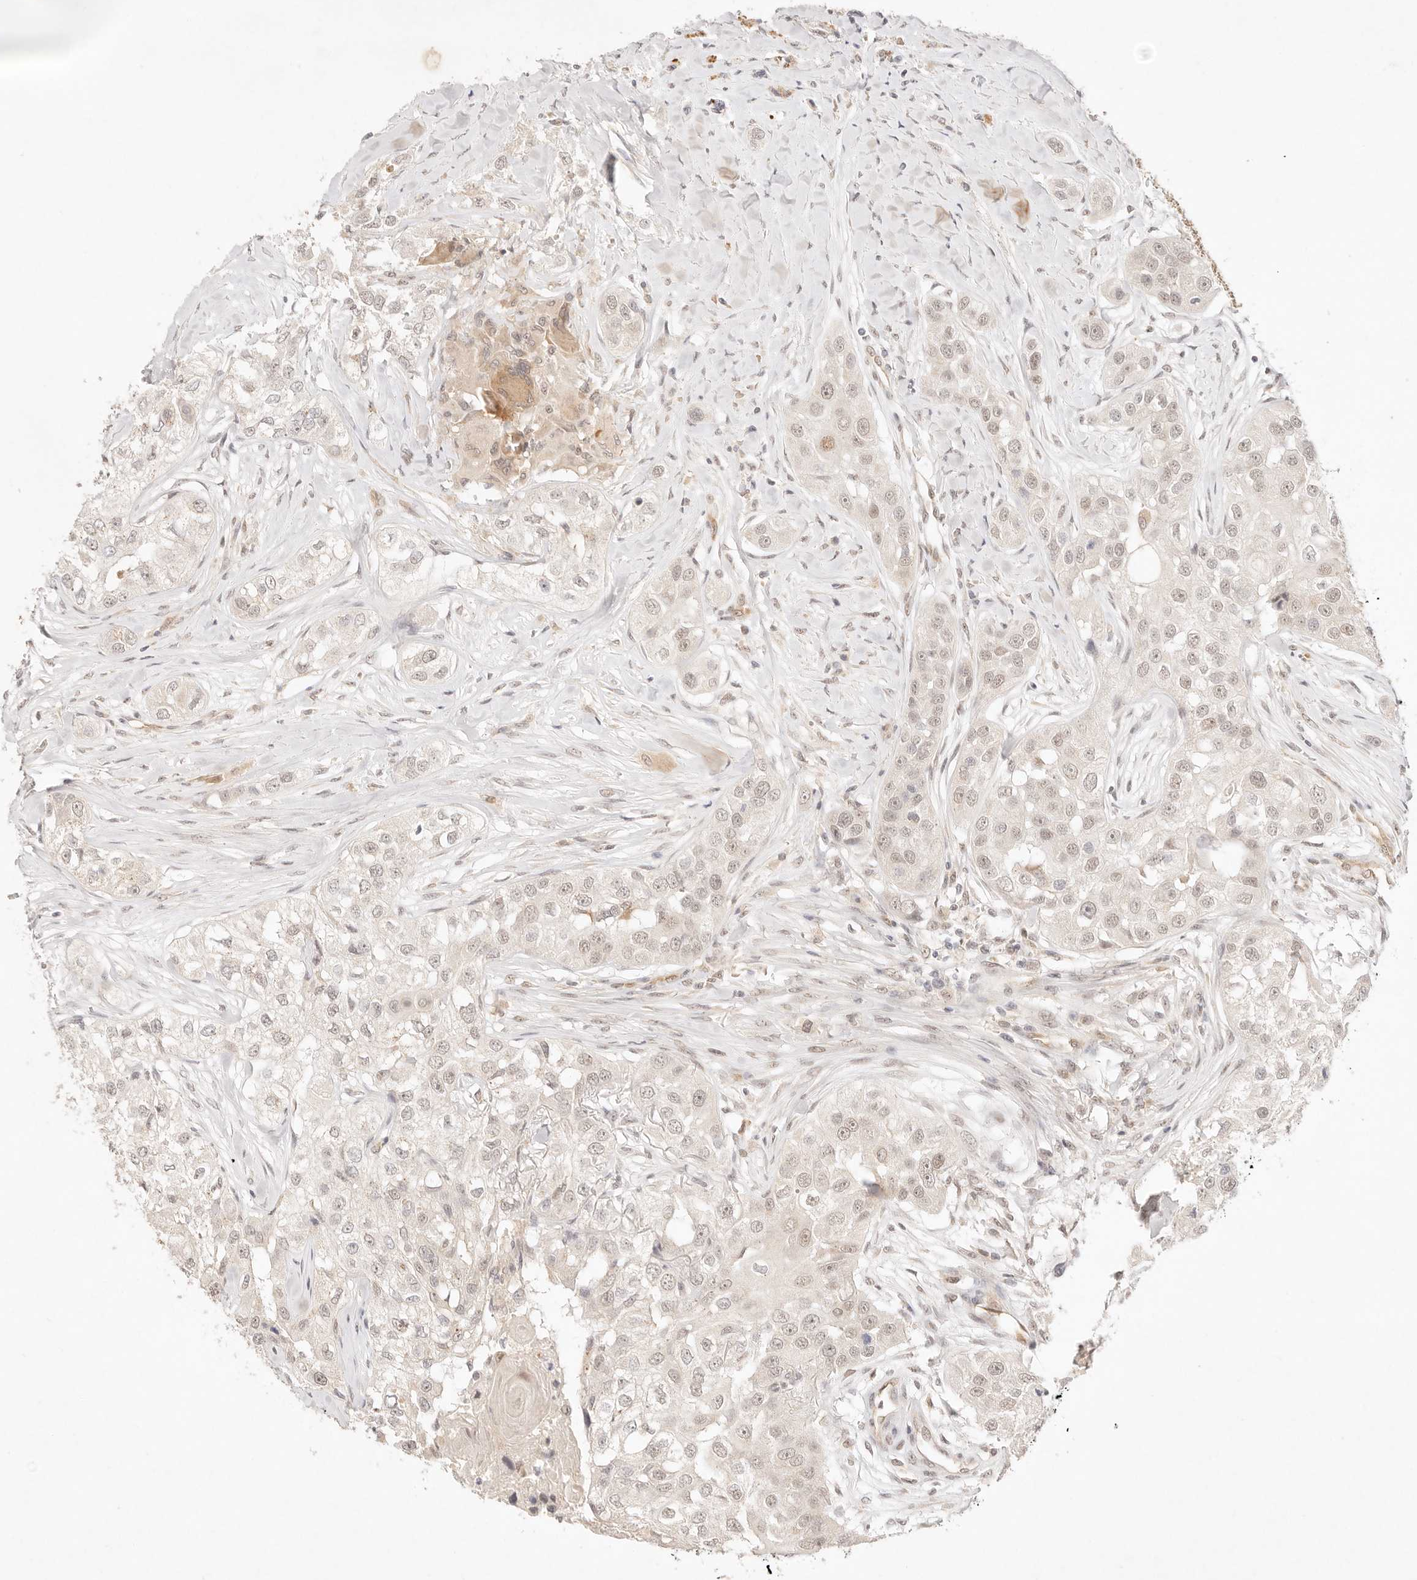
{"staining": {"intensity": "weak", "quantity": "<25%", "location": "cytoplasmic/membranous,nuclear"}, "tissue": "head and neck cancer", "cell_type": "Tumor cells", "image_type": "cancer", "snomed": [{"axis": "morphology", "description": "Normal tissue, NOS"}, {"axis": "morphology", "description": "Squamous cell carcinoma, NOS"}, {"axis": "topography", "description": "Skeletal muscle"}, {"axis": "topography", "description": "Head-Neck"}], "caption": "An image of human head and neck cancer (squamous cell carcinoma) is negative for staining in tumor cells.", "gene": "GPR156", "patient": {"sex": "male", "age": 51}}